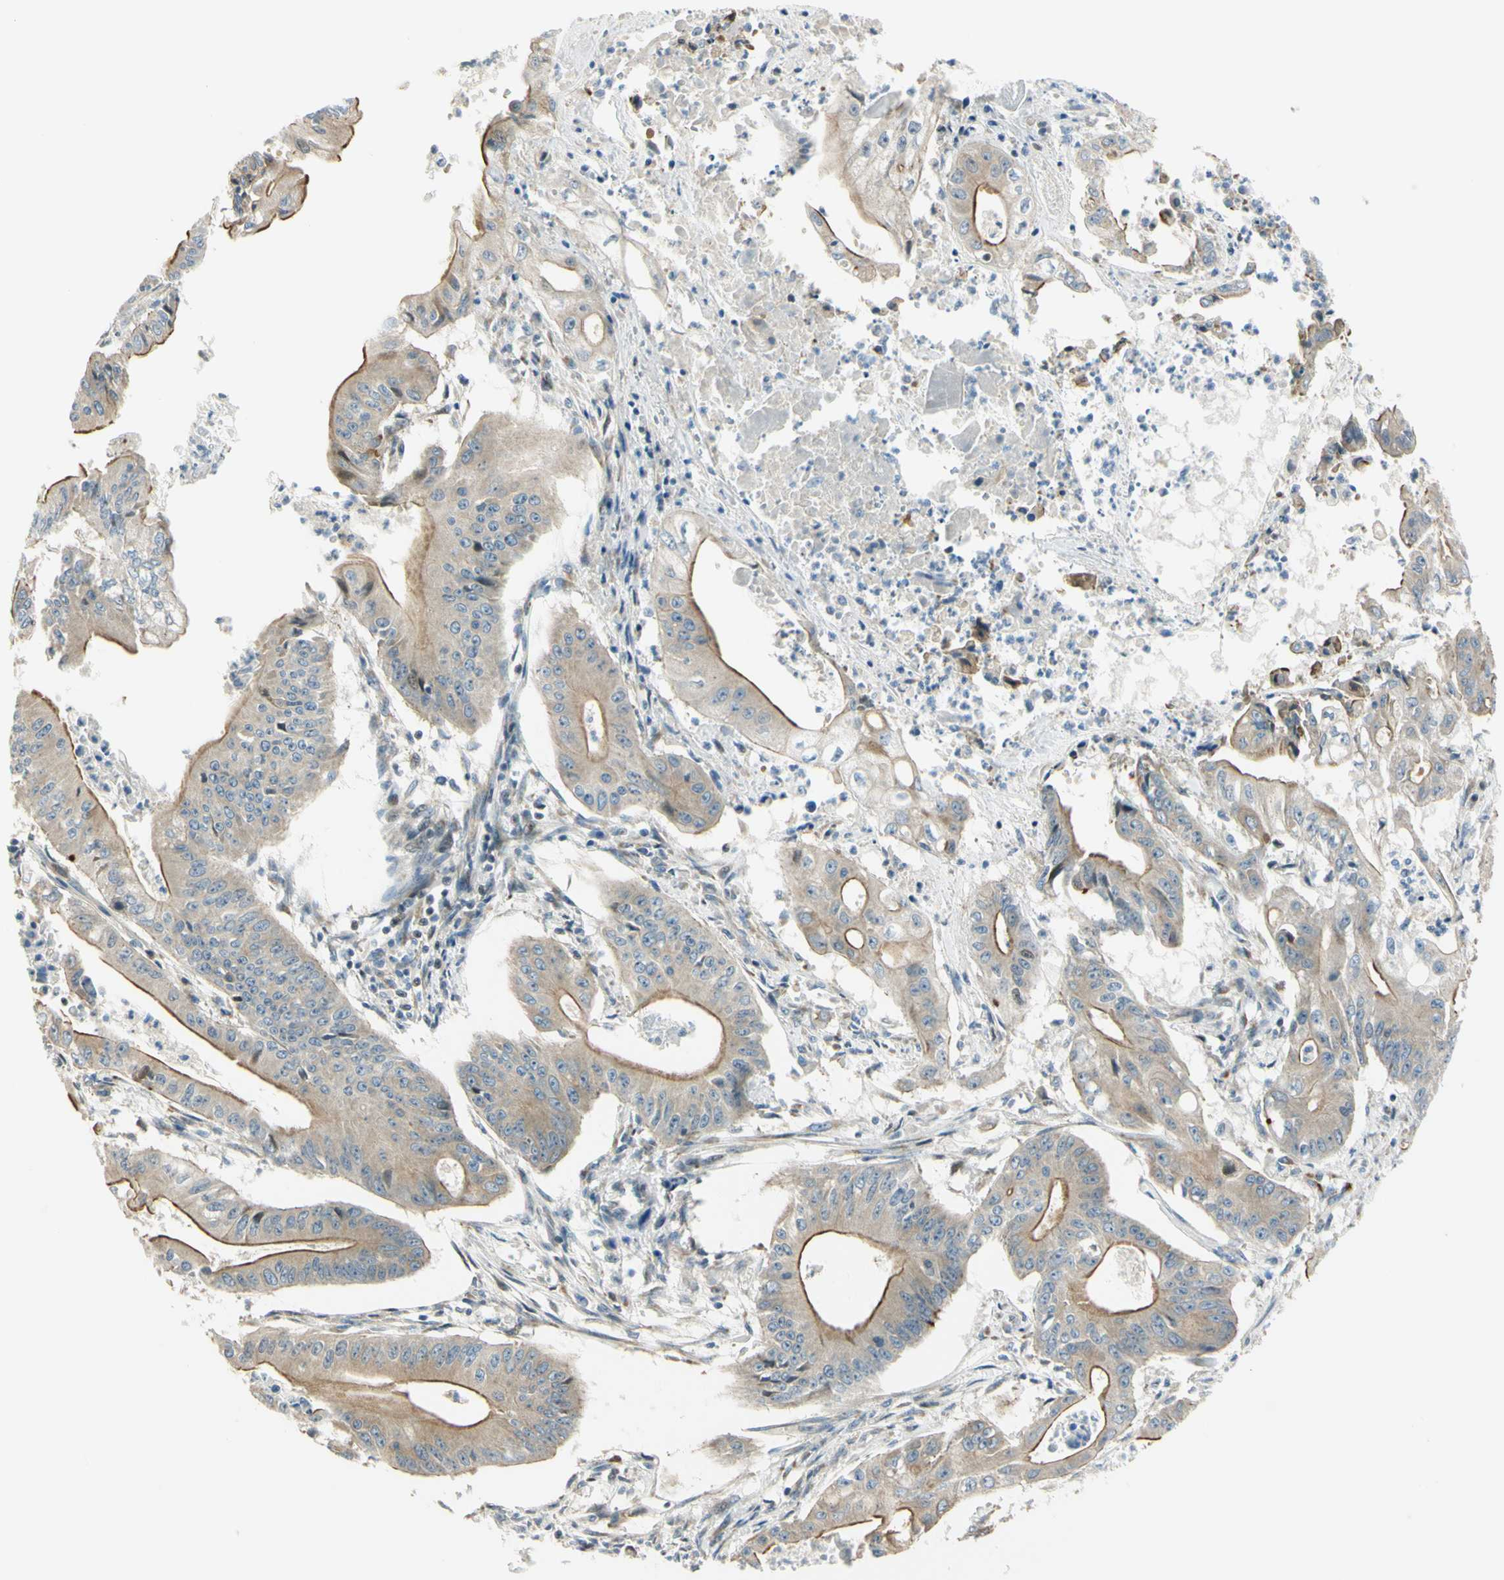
{"staining": {"intensity": "moderate", "quantity": ">75%", "location": "cytoplasmic/membranous"}, "tissue": "pancreatic cancer", "cell_type": "Tumor cells", "image_type": "cancer", "snomed": [{"axis": "morphology", "description": "Normal tissue, NOS"}, {"axis": "topography", "description": "Lymph node"}], "caption": "Immunohistochemical staining of human pancreatic cancer displays medium levels of moderate cytoplasmic/membranous positivity in about >75% of tumor cells. The staining was performed using DAB, with brown indicating positive protein expression. Nuclei are stained blue with hematoxylin.", "gene": "NPDC1", "patient": {"sex": "male", "age": 62}}